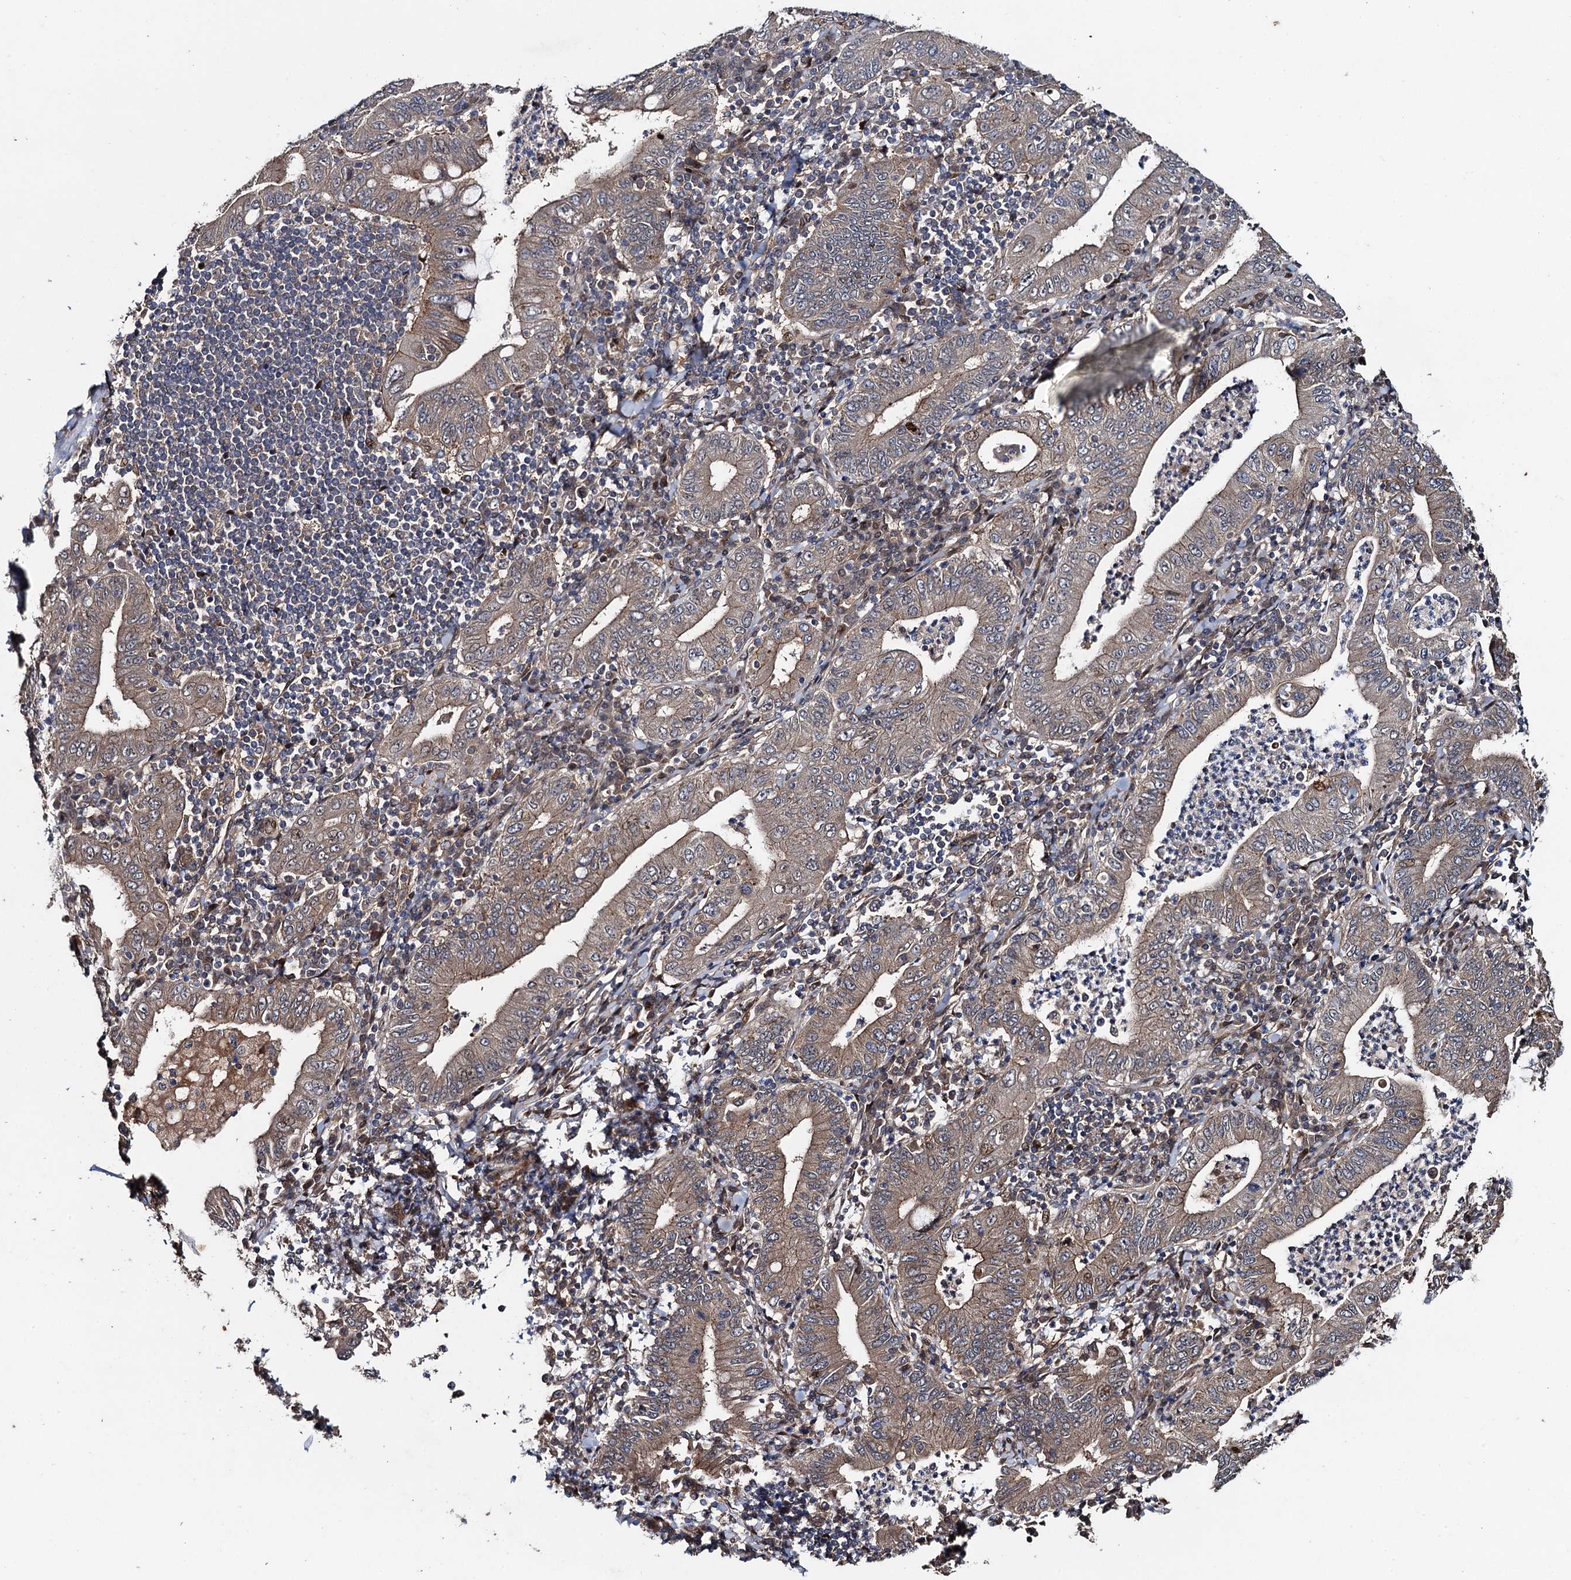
{"staining": {"intensity": "strong", "quantity": "25%-75%", "location": "cytoplasmic/membranous"}, "tissue": "stomach cancer", "cell_type": "Tumor cells", "image_type": "cancer", "snomed": [{"axis": "morphology", "description": "Normal tissue, NOS"}, {"axis": "morphology", "description": "Adenocarcinoma, NOS"}, {"axis": "topography", "description": "Esophagus"}, {"axis": "topography", "description": "Stomach, upper"}, {"axis": "topography", "description": "Peripheral nerve tissue"}], "caption": "Immunohistochemistry (IHC) image of human adenocarcinoma (stomach) stained for a protein (brown), which displays high levels of strong cytoplasmic/membranous staining in approximately 25%-75% of tumor cells.", "gene": "RHOBTB1", "patient": {"sex": "male", "age": 62}}